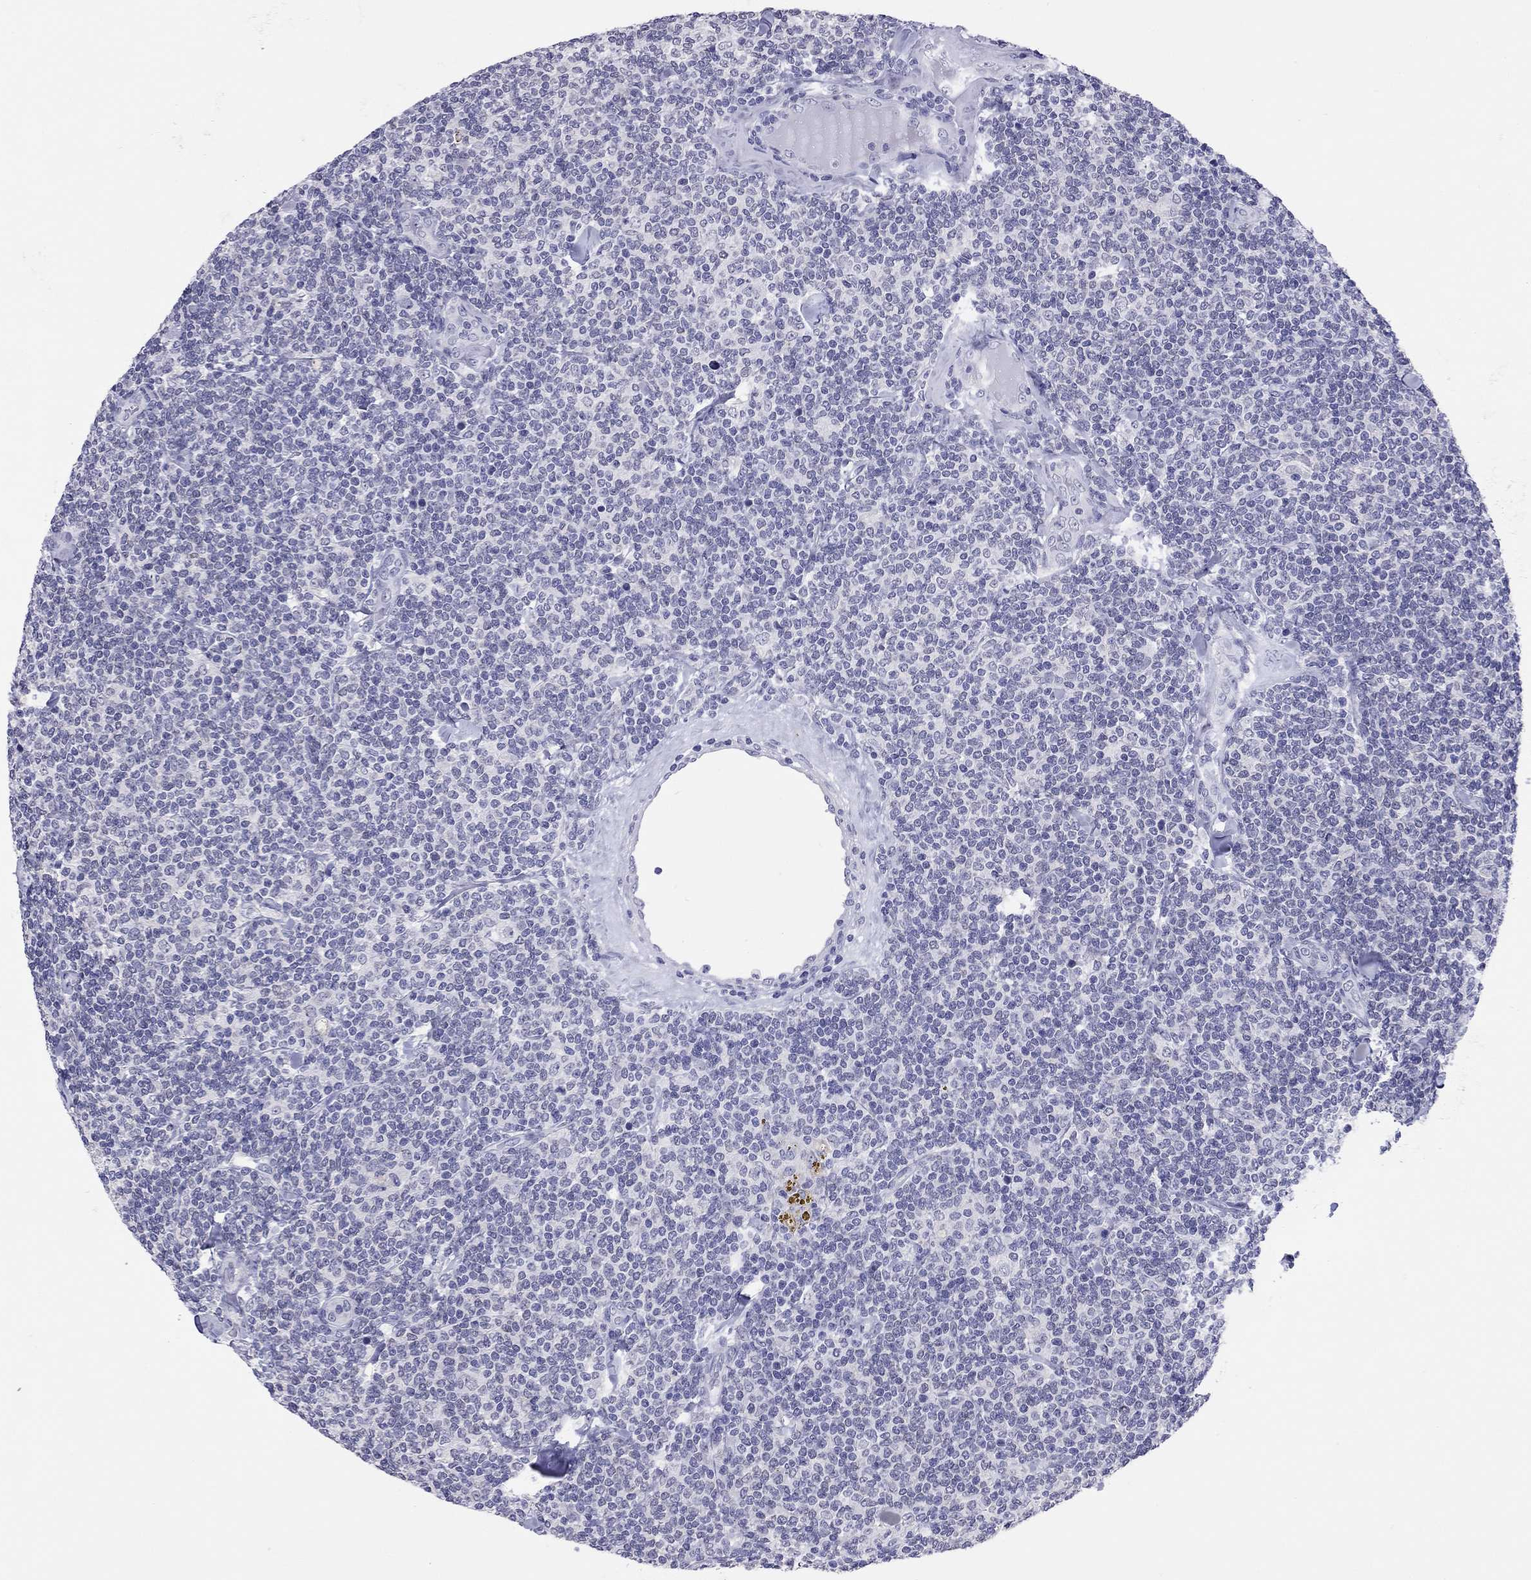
{"staining": {"intensity": "negative", "quantity": "none", "location": "none"}, "tissue": "lymphoma", "cell_type": "Tumor cells", "image_type": "cancer", "snomed": [{"axis": "morphology", "description": "Malignant lymphoma, non-Hodgkin's type, Low grade"}, {"axis": "topography", "description": "Lymph node"}], "caption": "The photomicrograph shows no staining of tumor cells in lymphoma.", "gene": "ARMC12", "patient": {"sex": "female", "age": 56}}